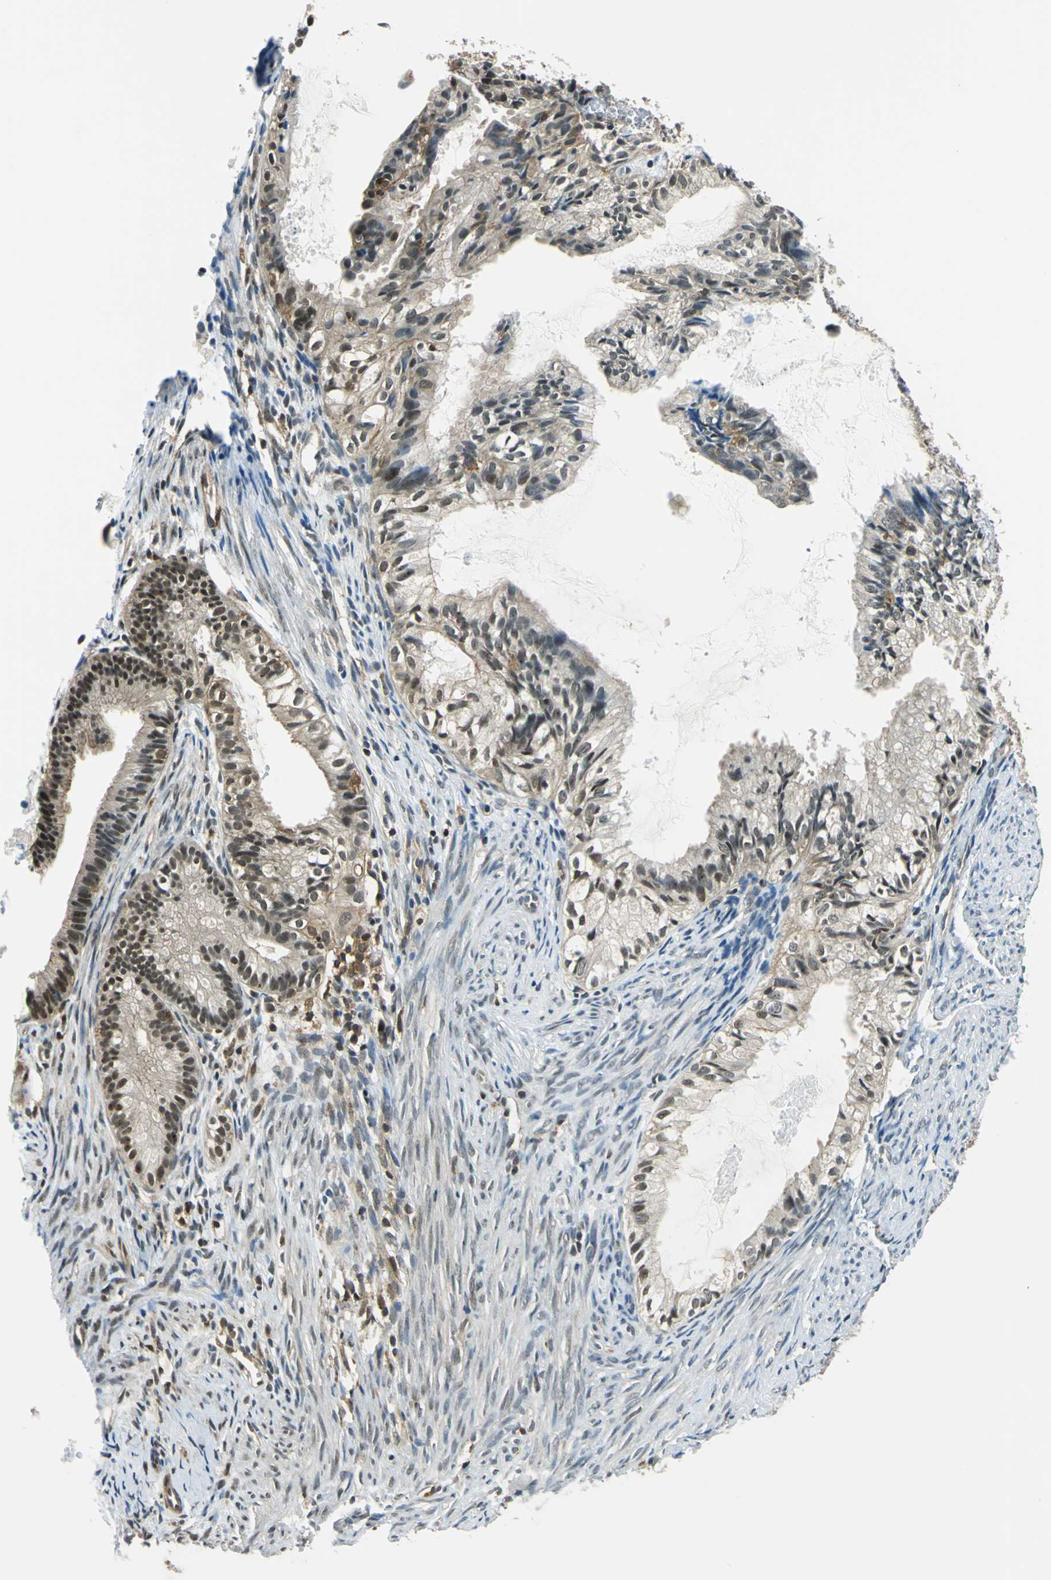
{"staining": {"intensity": "strong", "quantity": "25%-75%", "location": "cytoplasmic/membranous,nuclear"}, "tissue": "cervical cancer", "cell_type": "Tumor cells", "image_type": "cancer", "snomed": [{"axis": "morphology", "description": "Normal tissue, NOS"}, {"axis": "morphology", "description": "Adenocarcinoma, NOS"}, {"axis": "topography", "description": "Cervix"}, {"axis": "topography", "description": "Endometrium"}], "caption": "Immunohistochemistry (IHC) (DAB) staining of cervical cancer (adenocarcinoma) reveals strong cytoplasmic/membranous and nuclear protein positivity in about 25%-75% of tumor cells. (DAB (3,3'-diaminobenzidine) IHC, brown staining for protein, blue staining for nuclei).", "gene": "ARPC3", "patient": {"sex": "female", "age": 86}}